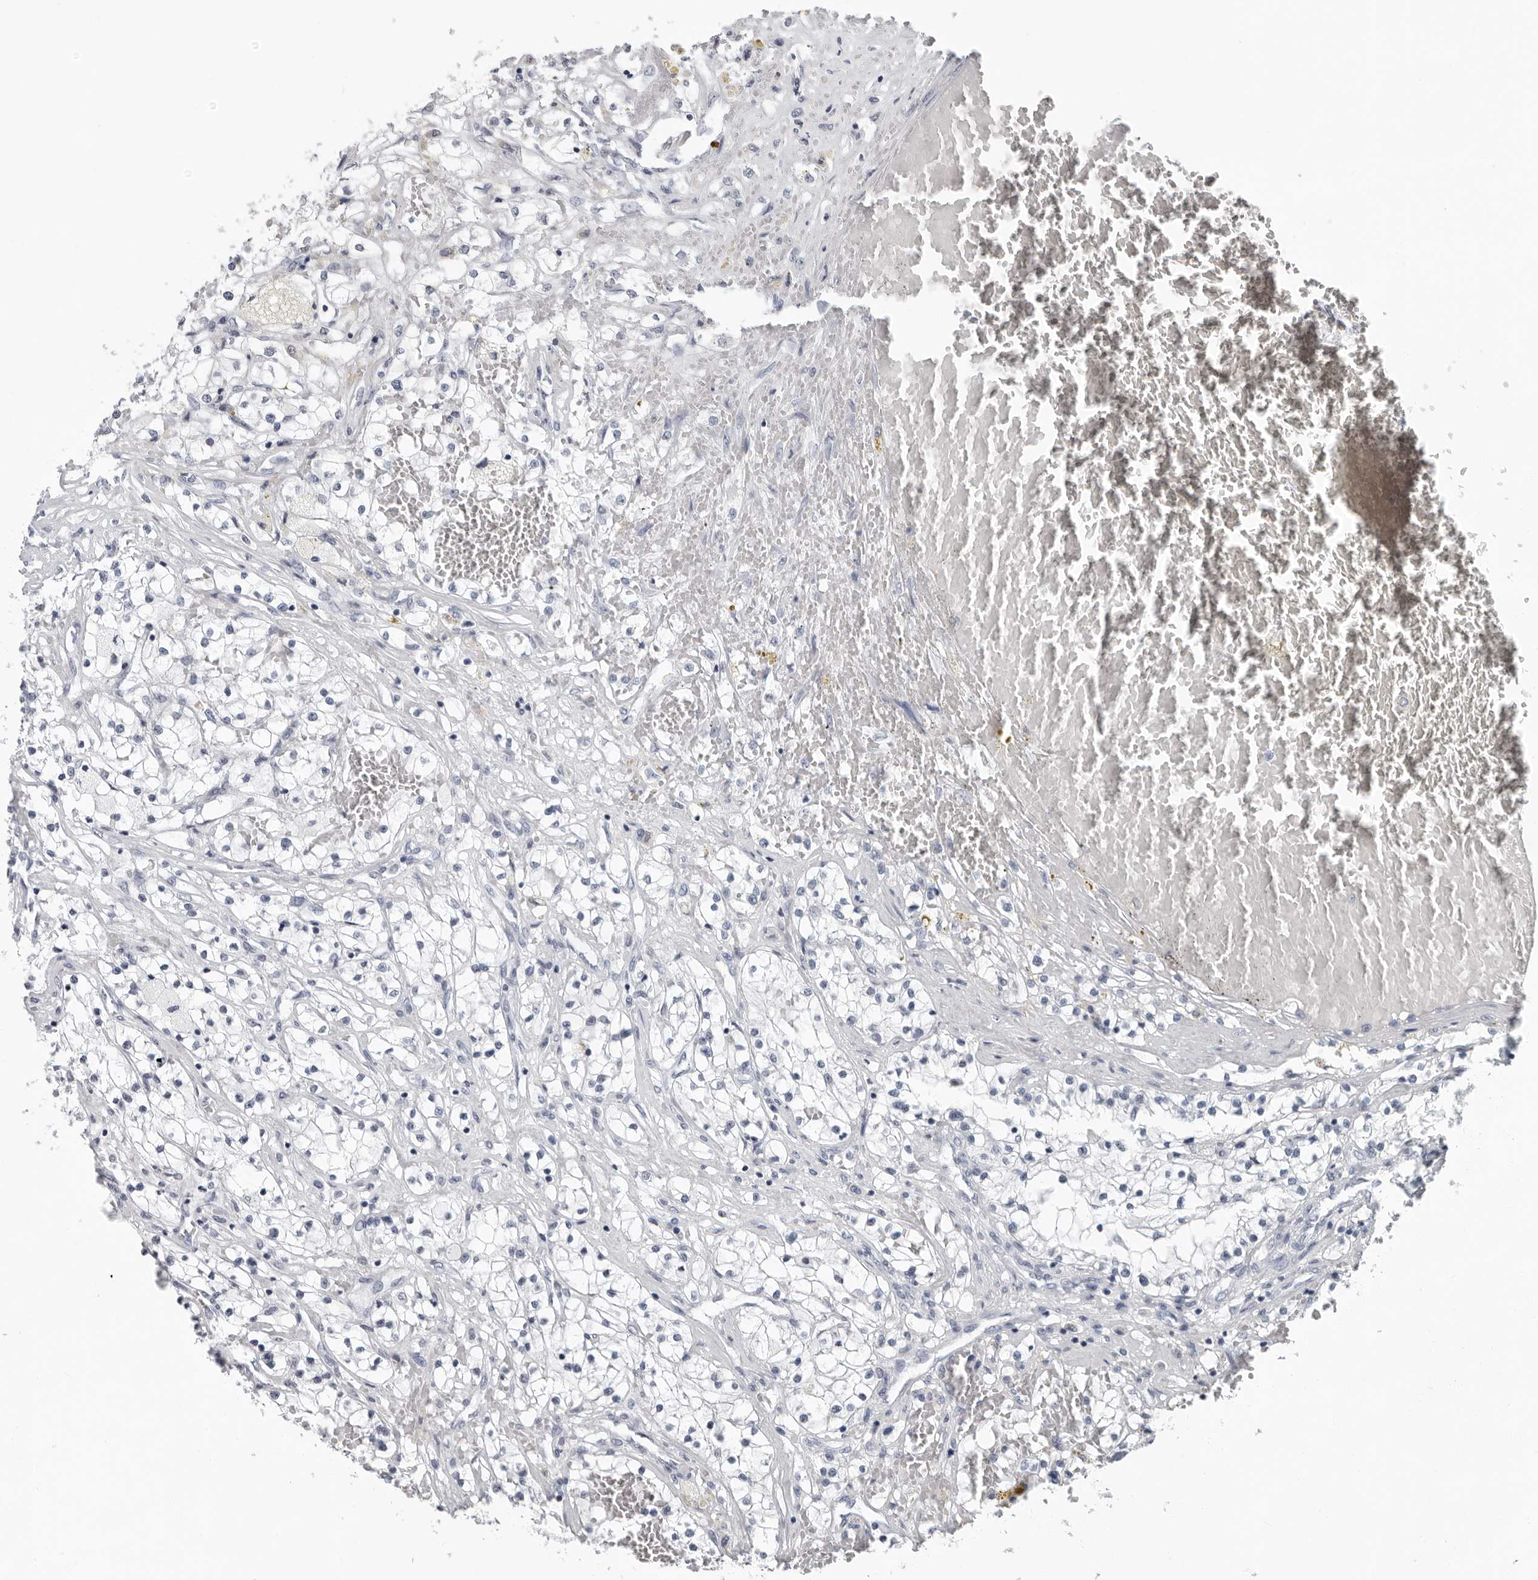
{"staining": {"intensity": "negative", "quantity": "none", "location": "none"}, "tissue": "renal cancer", "cell_type": "Tumor cells", "image_type": "cancer", "snomed": [{"axis": "morphology", "description": "Normal tissue, NOS"}, {"axis": "morphology", "description": "Adenocarcinoma, NOS"}, {"axis": "topography", "description": "Kidney"}], "caption": "IHC photomicrograph of neoplastic tissue: human renal cancer stained with DAB (3,3'-diaminobenzidine) reveals no significant protein expression in tumor cells.", "gene": "CCDC28B", "patient": {"sex": "male", "age": 68}}